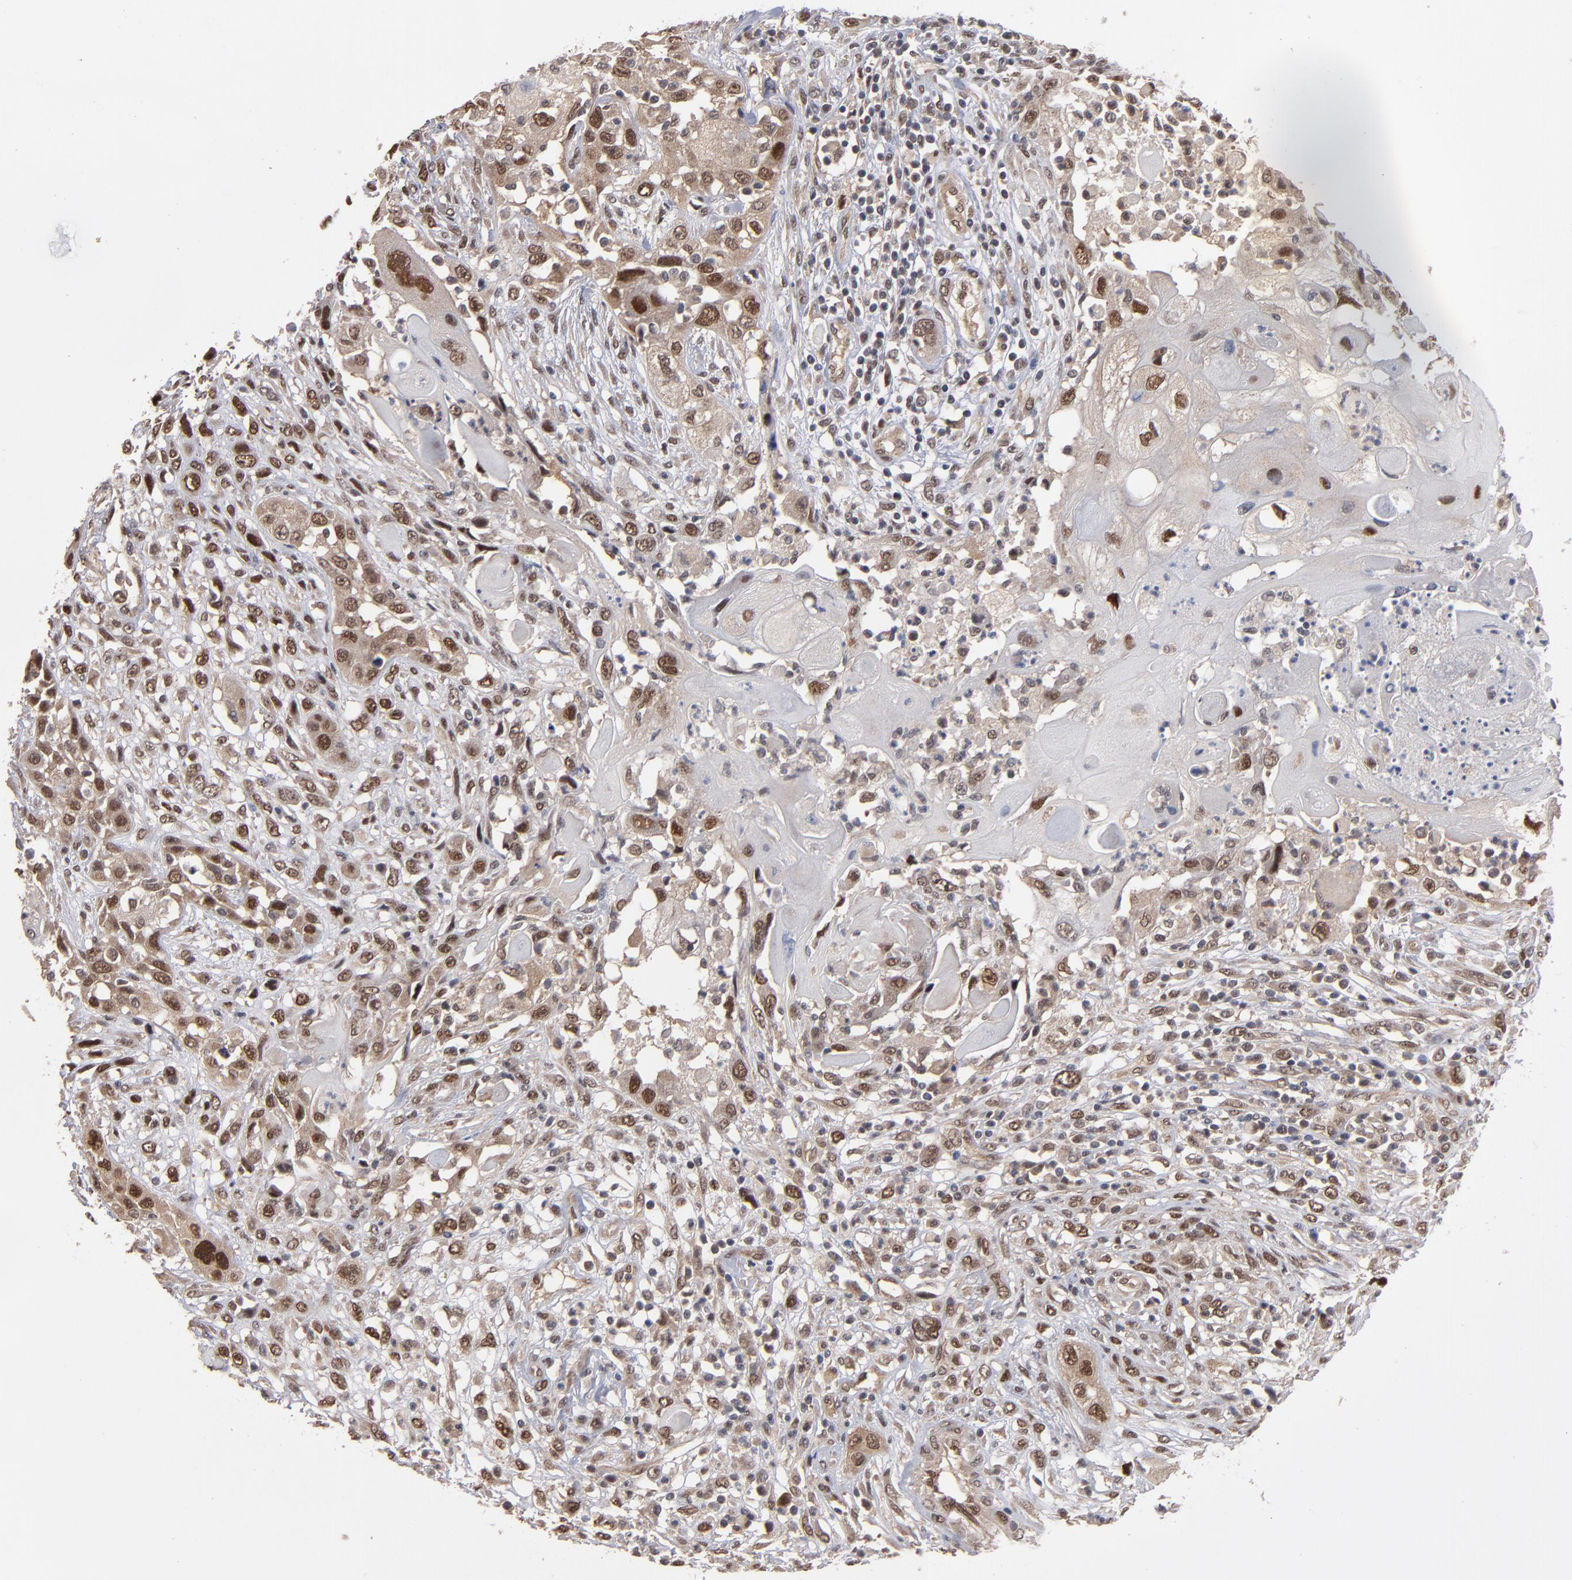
{"staining": {"intensity": "moderate", "quantity": ">75%", "location": "cytoplasmic/membranous,nuclear"}, "tissue": "head and neck cancer", "cell_type": "Tumor cells", "image_type": "cancer", "snomed": [{"axis": "morphology", "description": "Neoplasm, malignant, NOS"}, {"axis": "topography", "description": "Salivary gland"}, {"axis": "topography", "description": "Head-Neck"}], "caption": "Human malignant neoplasm (head and neck) stained for a protein (brown) displays moderate cytoplasmic/membranous and nuclear positive expression in approximately >75% of tumor cells.", "gene": "HUWE1", "patient": {"sex": "male", "age": 43}}